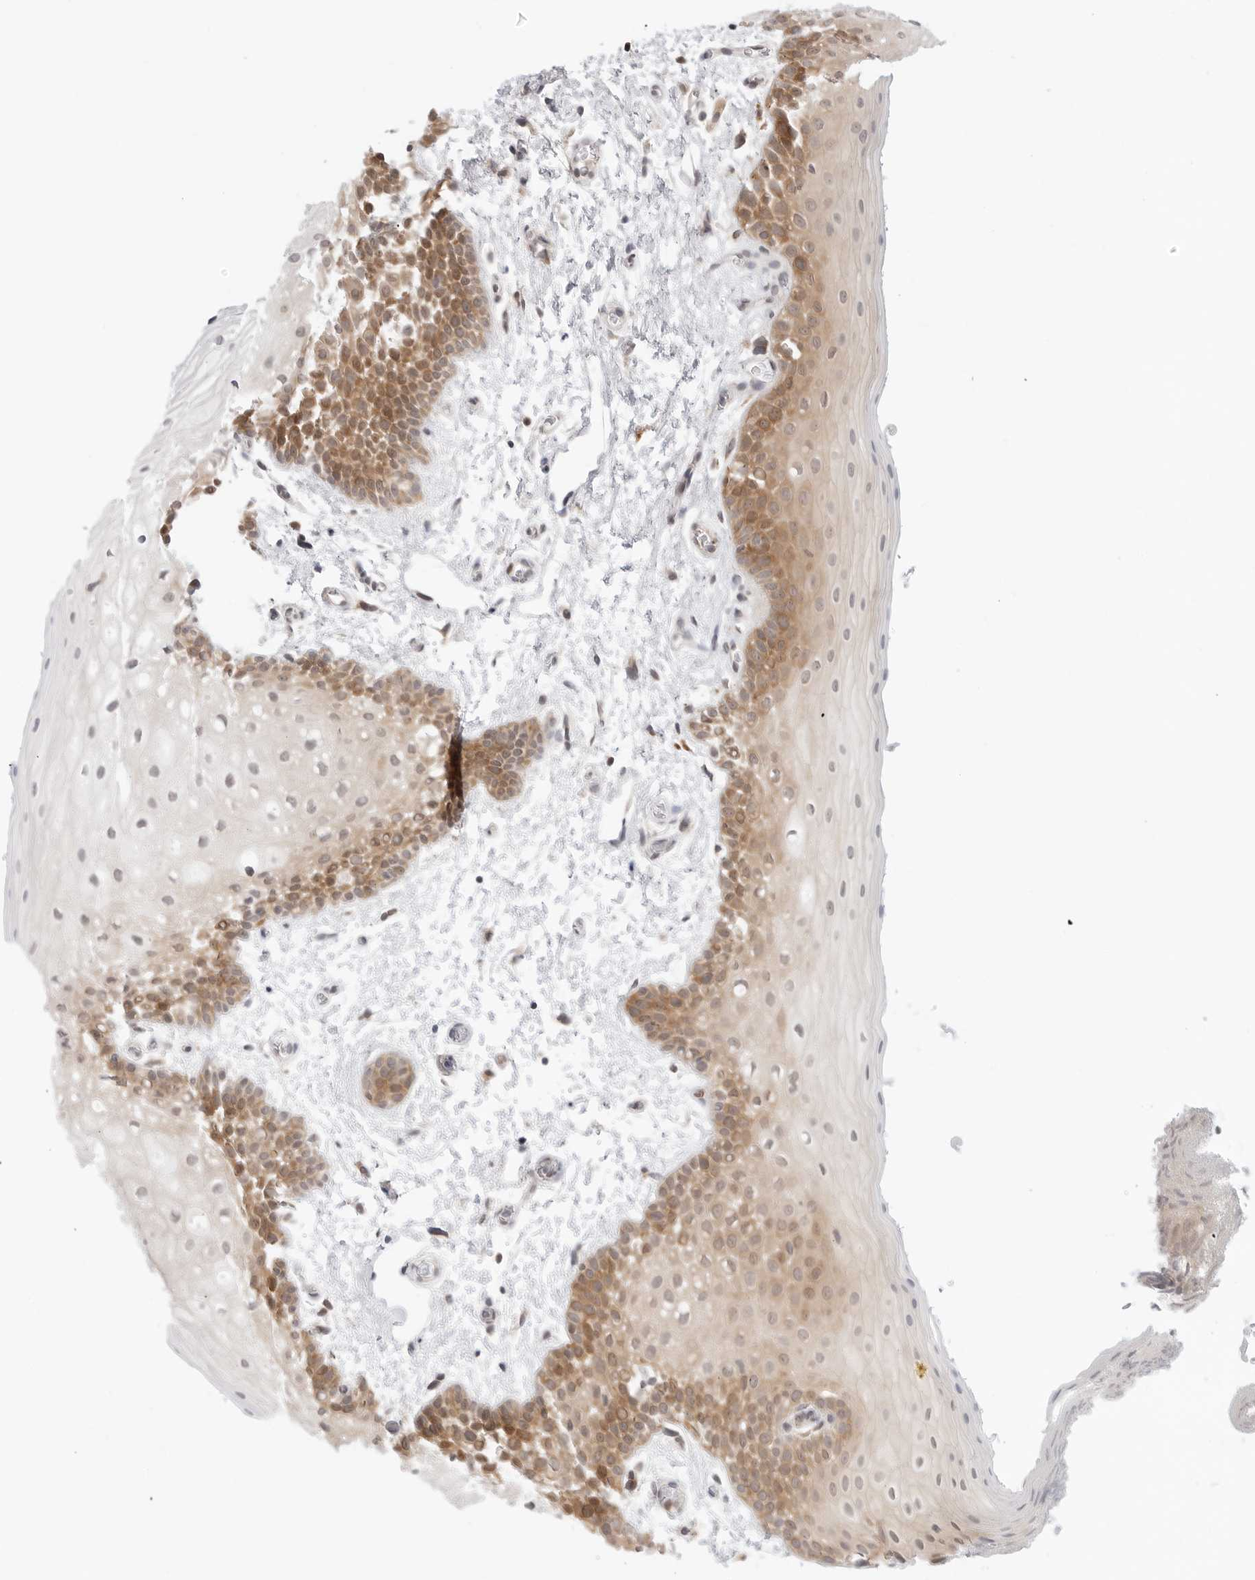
{"staining": {"intensity": "moderate", "quantity": "25%-75%", "location": "cytoplasmic/membranous"}, "tissue": "oral mucosa", "cell_type": "Squamous epithelial cells", "image_type": "normal", "snomed": [{"axis": "morphology", "description": "Normal tissue, NOS"}, {"axis": "topography", "description": "Oral tissue"}], "caption": "A medium amount of moderate cytoplasmic/membranous positivity is identified in about 25%-75% of squamous epithelial cells in normal oral mucosa. (DAB = brown stain, brightfield microscopy at high magnification).", "gene": "NUDC", "patient": {"sex": "male", "age": 62}}